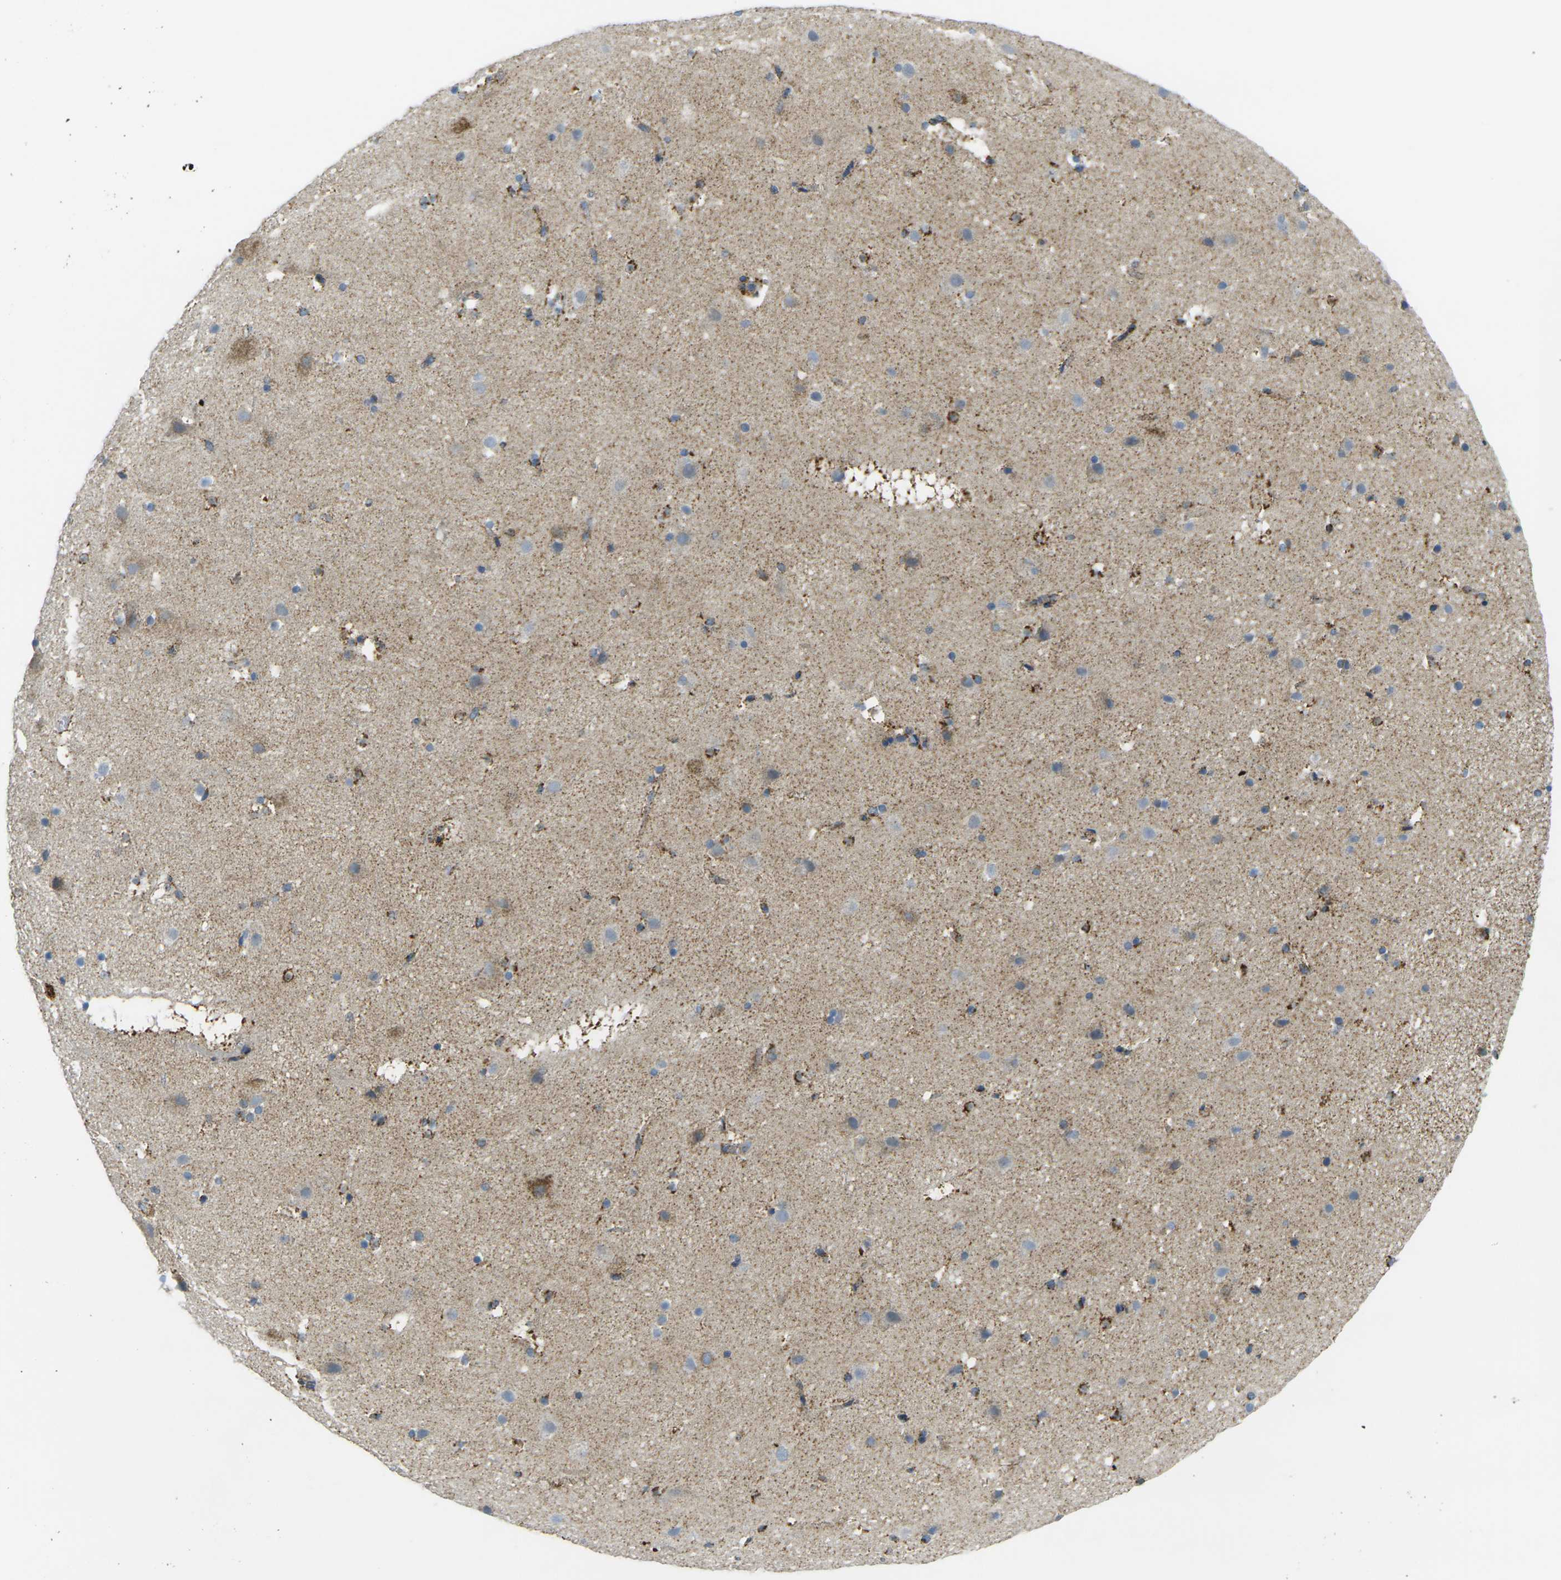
{"staining": {"intensity": "moderate", "quantity": ">75%", "location": "cytoplasmic/membranous"}, "tissue": "cerebral cortex", "cell_type": "Endothelial cells", "image_type": "normal", "snomed": [{"axis": "morphology", "description": "Normal tissue, NOS"}, {"axis": "topography", "description": "Cerebral cortex"}], "caption": "This is a histology image of immunohistochemistry (IHC) staining of benign cerebral cortex, which shows moderate staining in the cytoplasmic/membranous of endothelial cells.", "gene": "CYB5R1", "patient": {"sex": "male", "age": 45}}